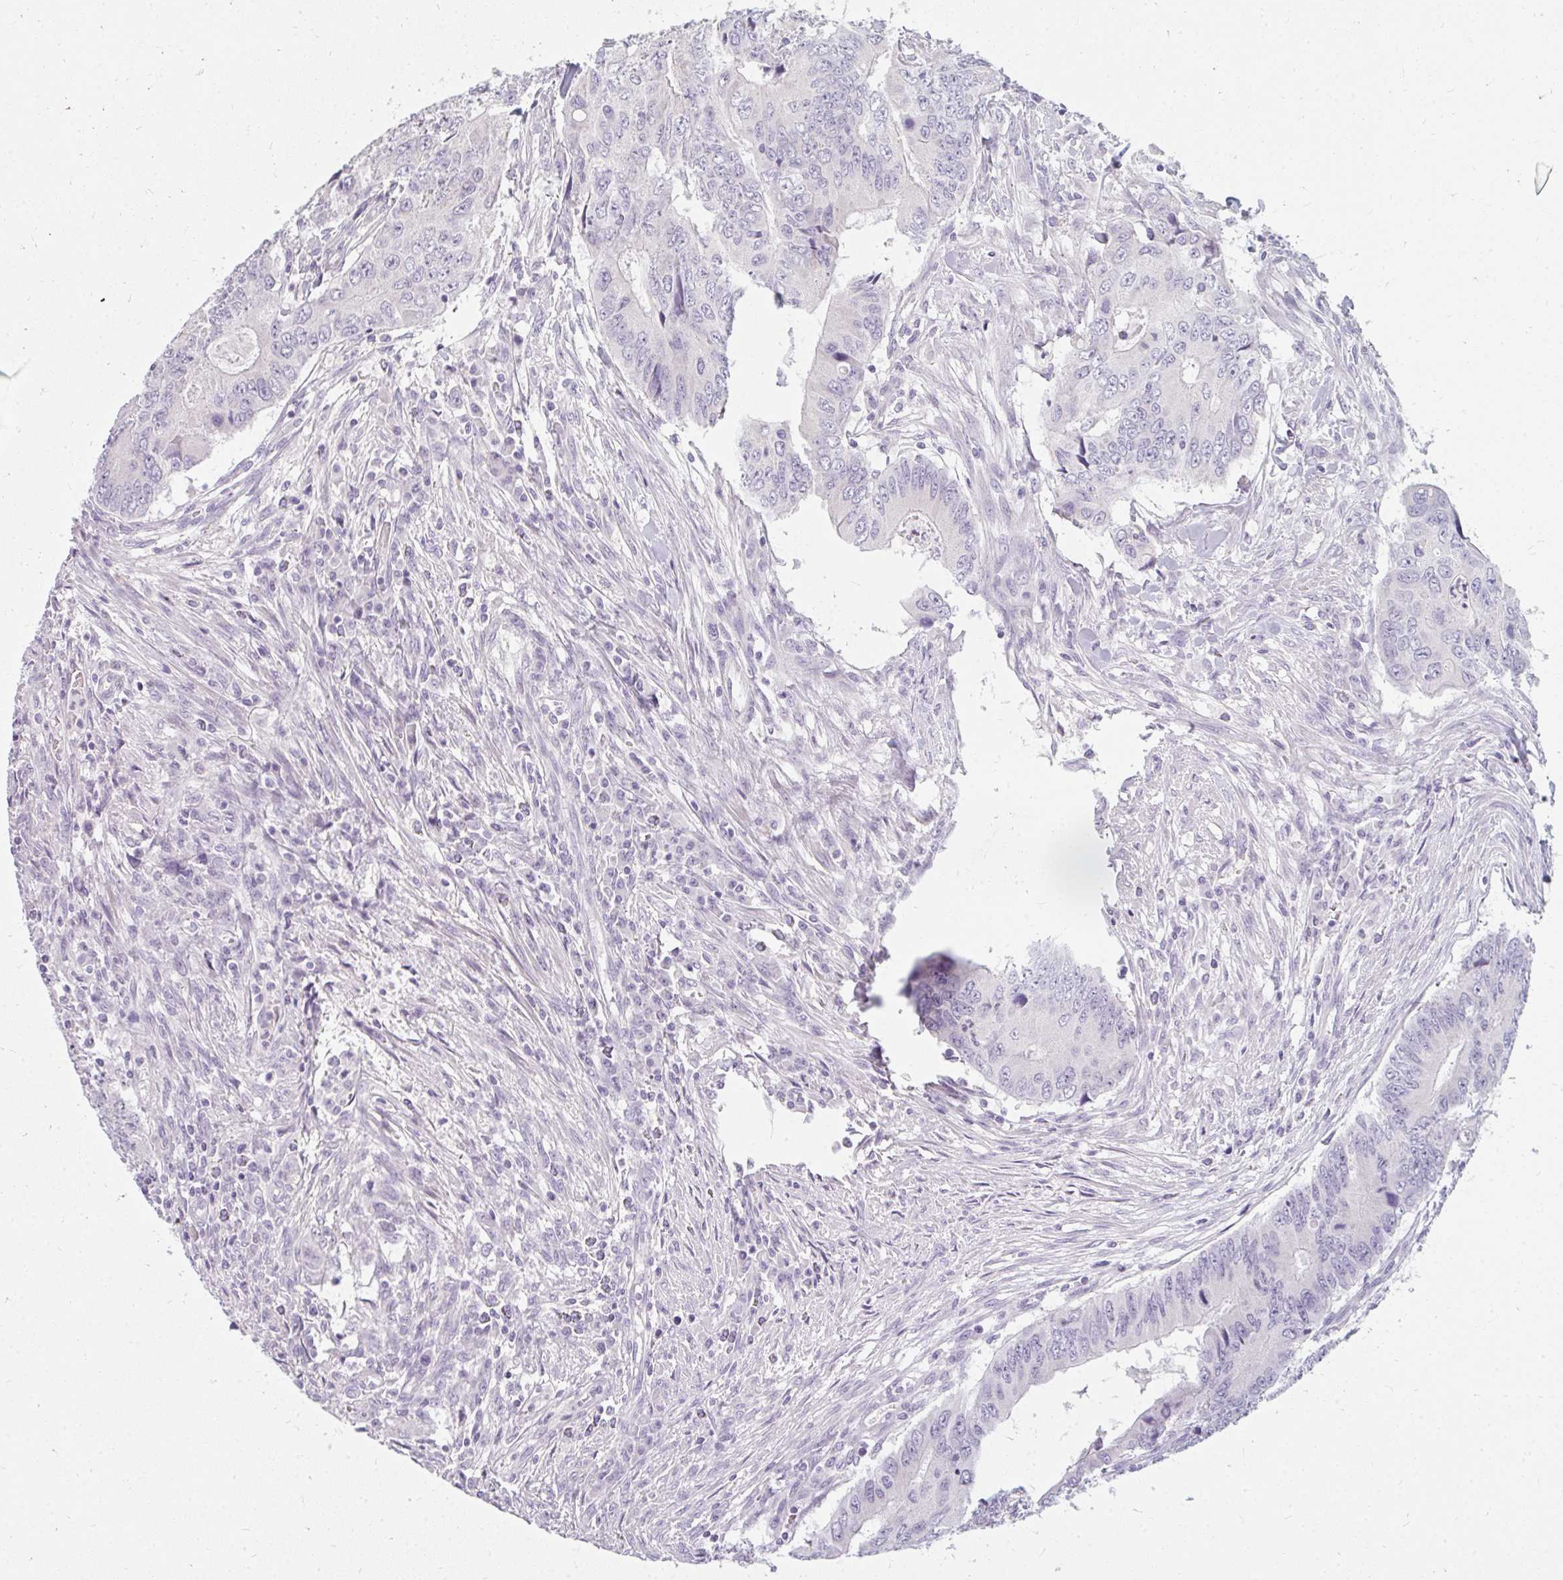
{"staining": {"intensity": "negative", "quantity": "none", "location": "none"}, "tissue": "colorectal cancer", "cell_type": "Tumor cells", "image_type": "cancer", "snomed": [{"axis": "morphology", "description": "Adenocarcinoma, NOS"}, {"axis": "topography", "description": "Colon"}], "caption": "Human adenocarcinoma (colorectal) stained for a protein using IHC reveals no positivity in tumor cells.", "gene": "PPP1R3G", "patient": {"sex": "male", "age": 53}}